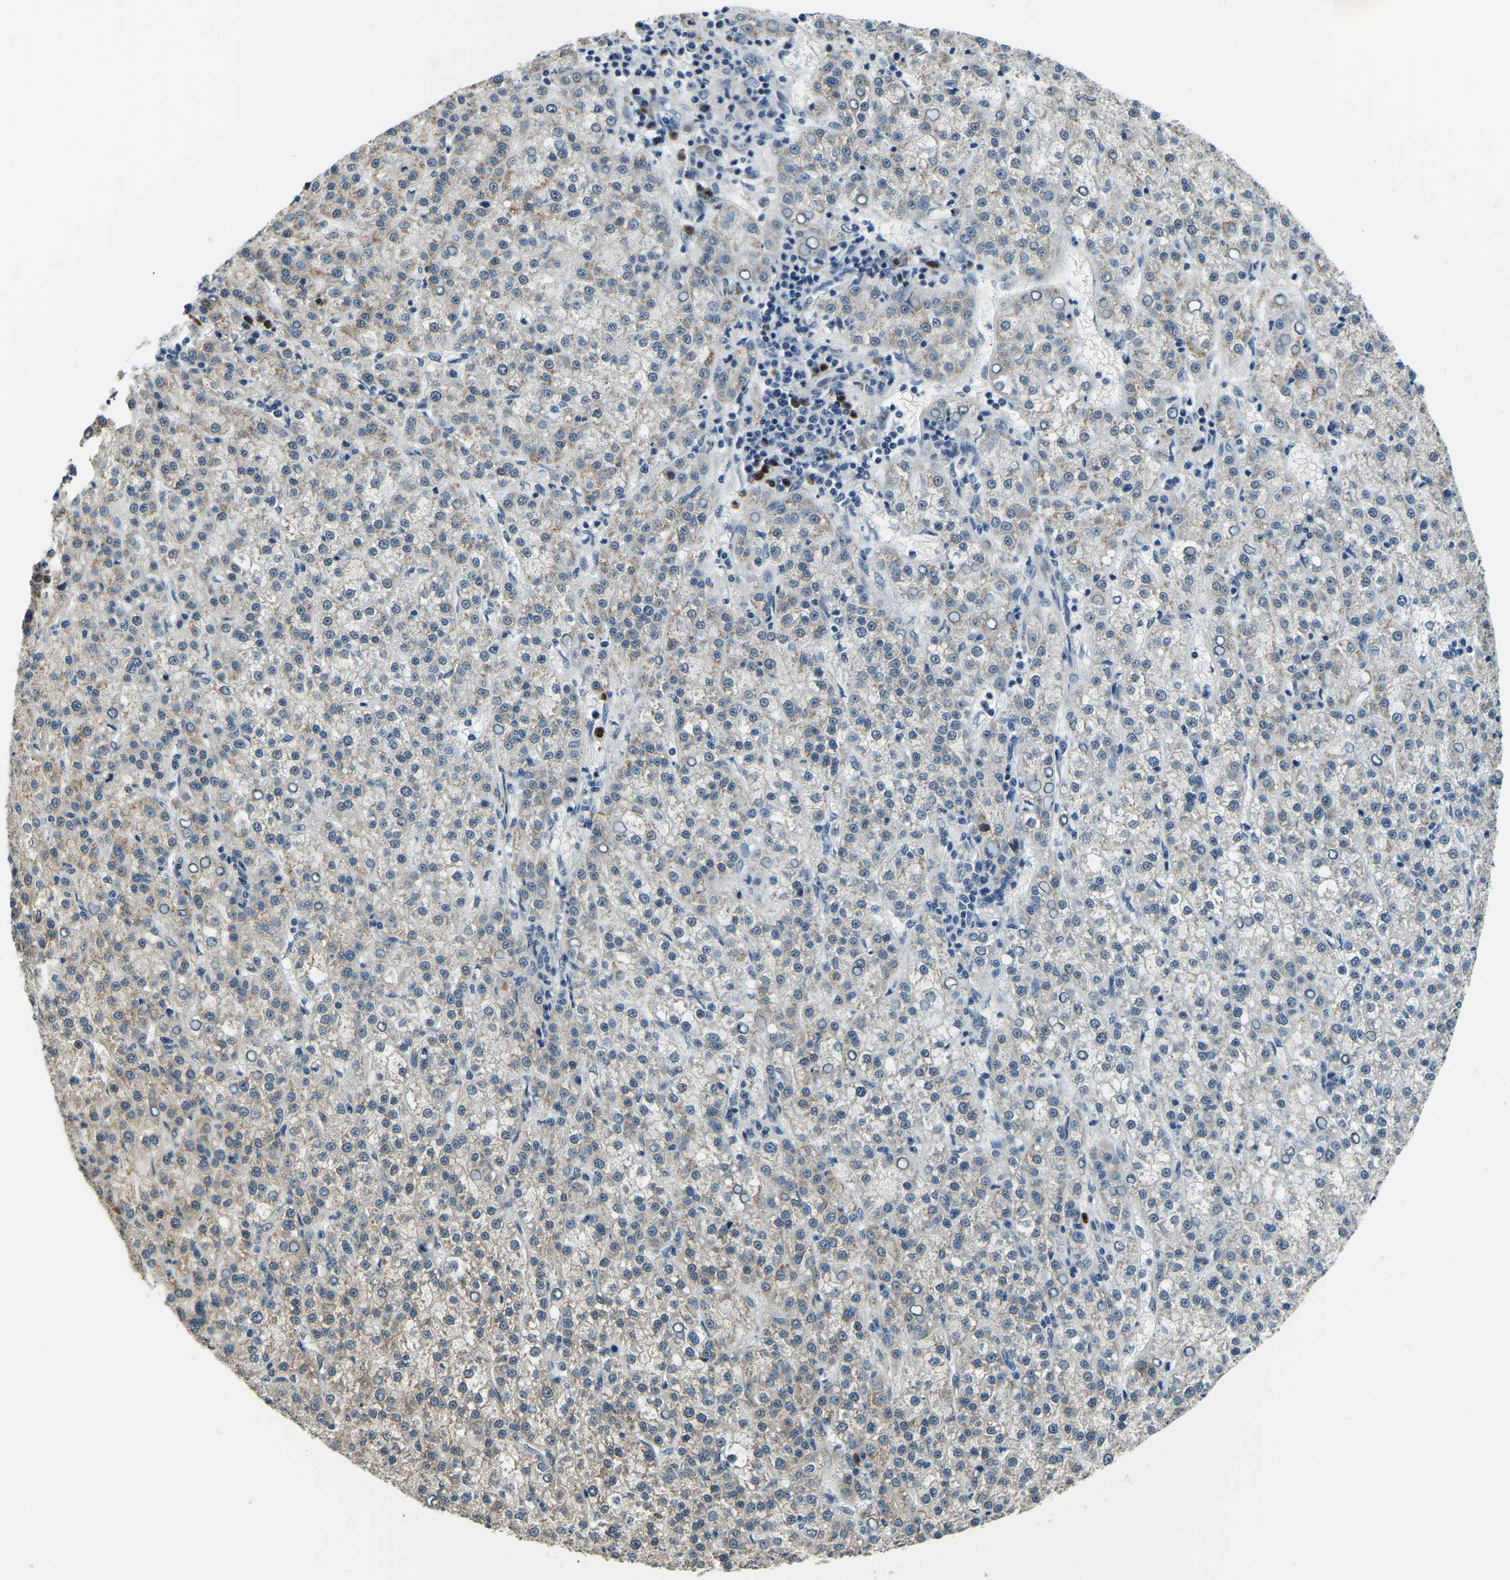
{"staining": {"intensity": "weak", "quantity": "25%-75%", "location": "cytoplasmic/membranous"}, "tissue": "liver cancer", "cell_type": "Tumor cells", "image_type": "cancer", "snomed": [{"axis": "morphology", "description": "Carcinoma, Hepatocellular, NOS"}, {"axis": "topography", "description": "Liver"}], "caption": "Immunohistochemical staining of human liver cancer (hepatocellular carcinoma) demonstrates weak cytoplasmic/membranous protein positivity in approximately 25%-75% of tumor cells.", "gene": "ING2", "patient": {"sex": "female", "age": 58}}